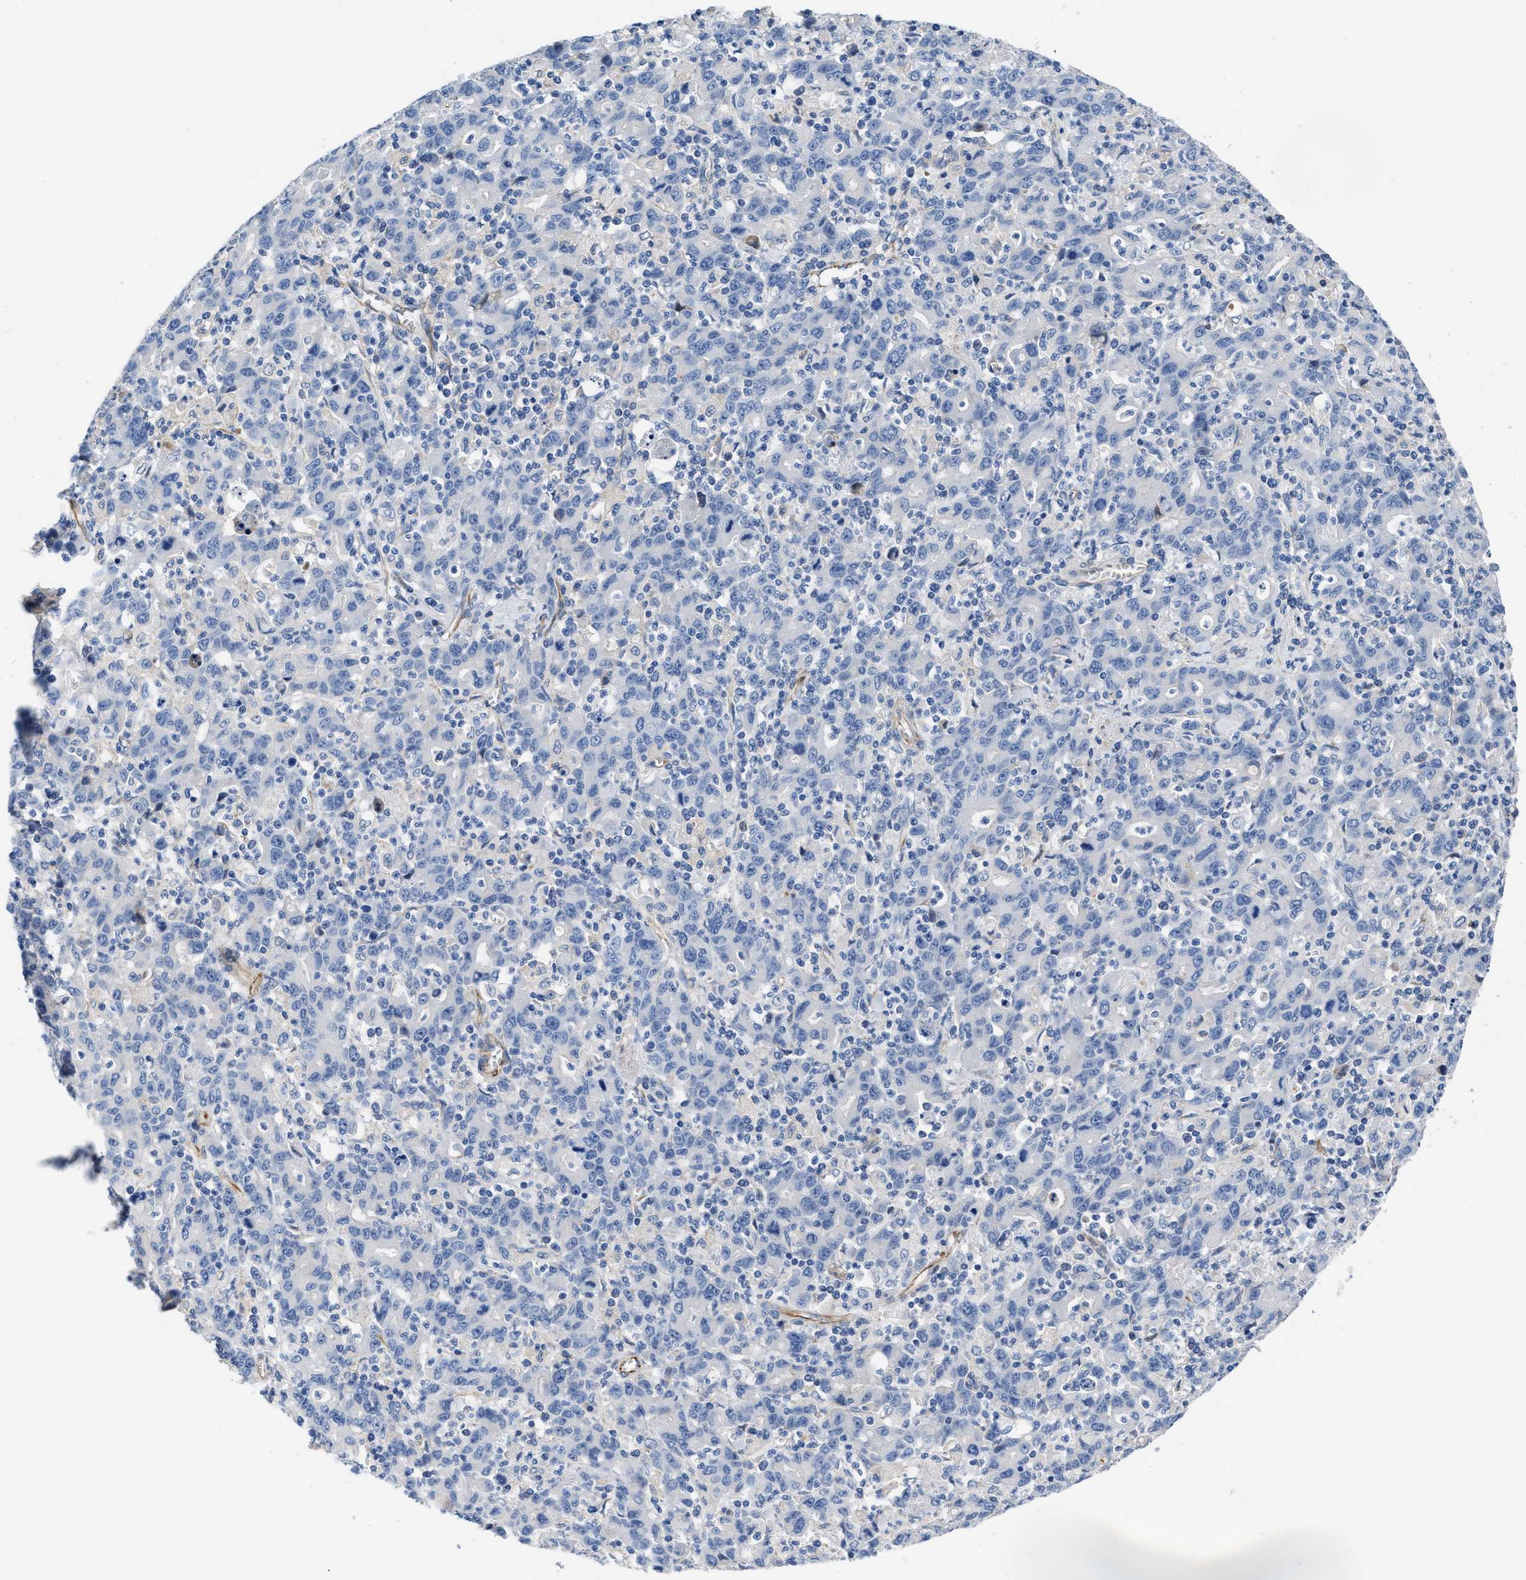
{"staining": {"intensity": "negative", "quantity": "none", "location": "none"}, "tissue": "stomach cancer", "cell_type": "Tumor cells", "image_type": "cancer", "snomed": [{"axis": "morphology", "description": "Adenocarcinoma, NOS"}, {"axis": "topography", "description": "Stomach, upper"}], "caption": "This is a photomicrograph of immunohistochemistry (IHC) staining of stomach cancer (adenocarcinoma), which shows no expression in tumor cells.", "gene": "TFPI", "patient": {"sex": "male", "age": 69}}